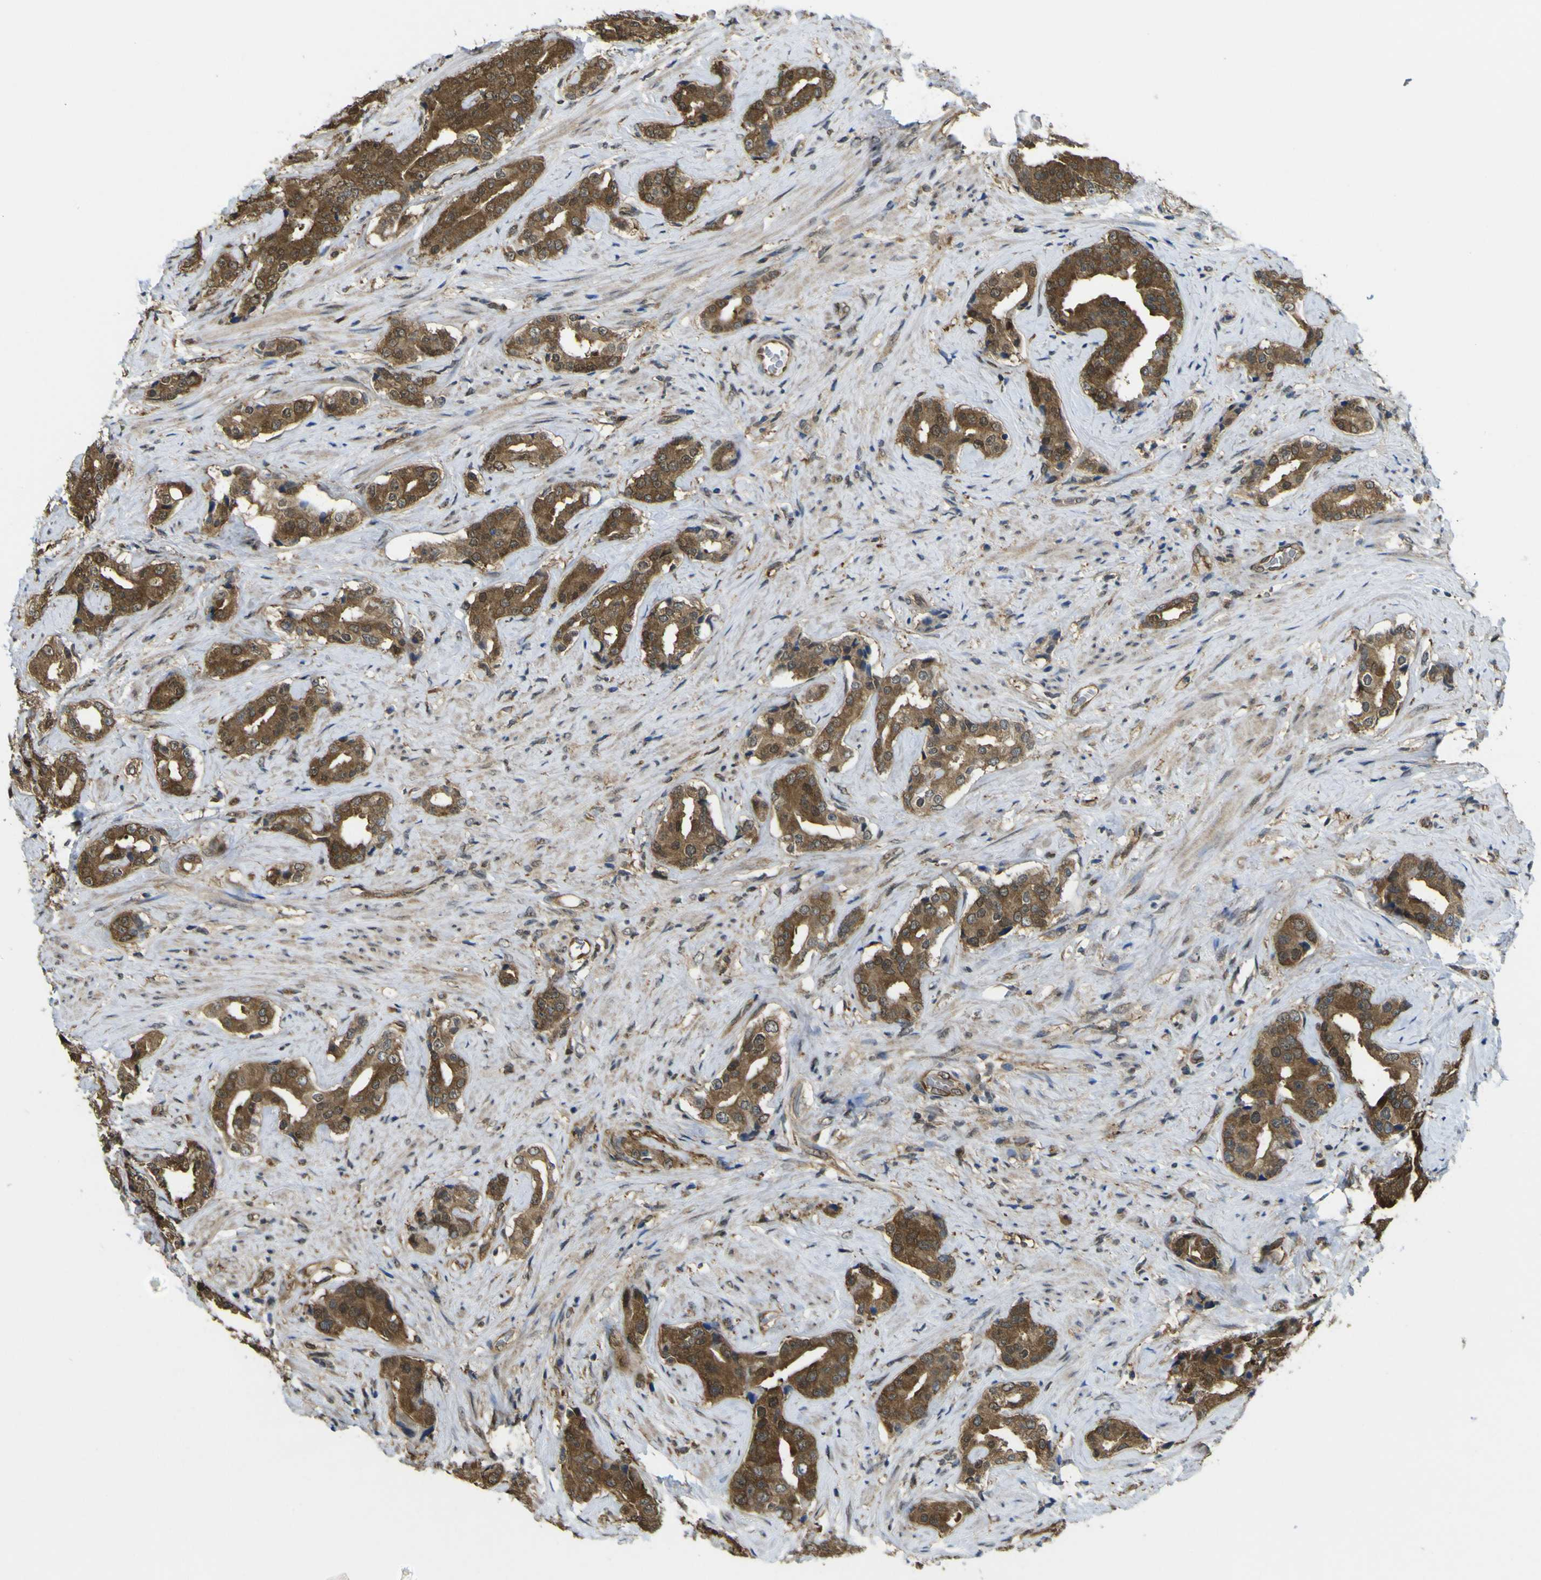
{"staining": {"intensity": "moderate", "quantity": ">75%", "location": "cytoplasmic/membranous"}, "tissue": "prostate cancer", "cell_type": "Tumor cells", "image_type": "cancer", "snomed": [{"axis": "morphology", "description": "Adenocarcinoma, High grade"}, {"axis": "topography", "description": "Prostate"}], "caption": "Immunohistochemical staining of prostate high-grade adenocarcinoma displays medium levels of moderate cytoplasmic/membranous protein expression in about >75% of tumor cells.", "gene": "YWHAG", "patient": {"sex": "male", "age": 71}}